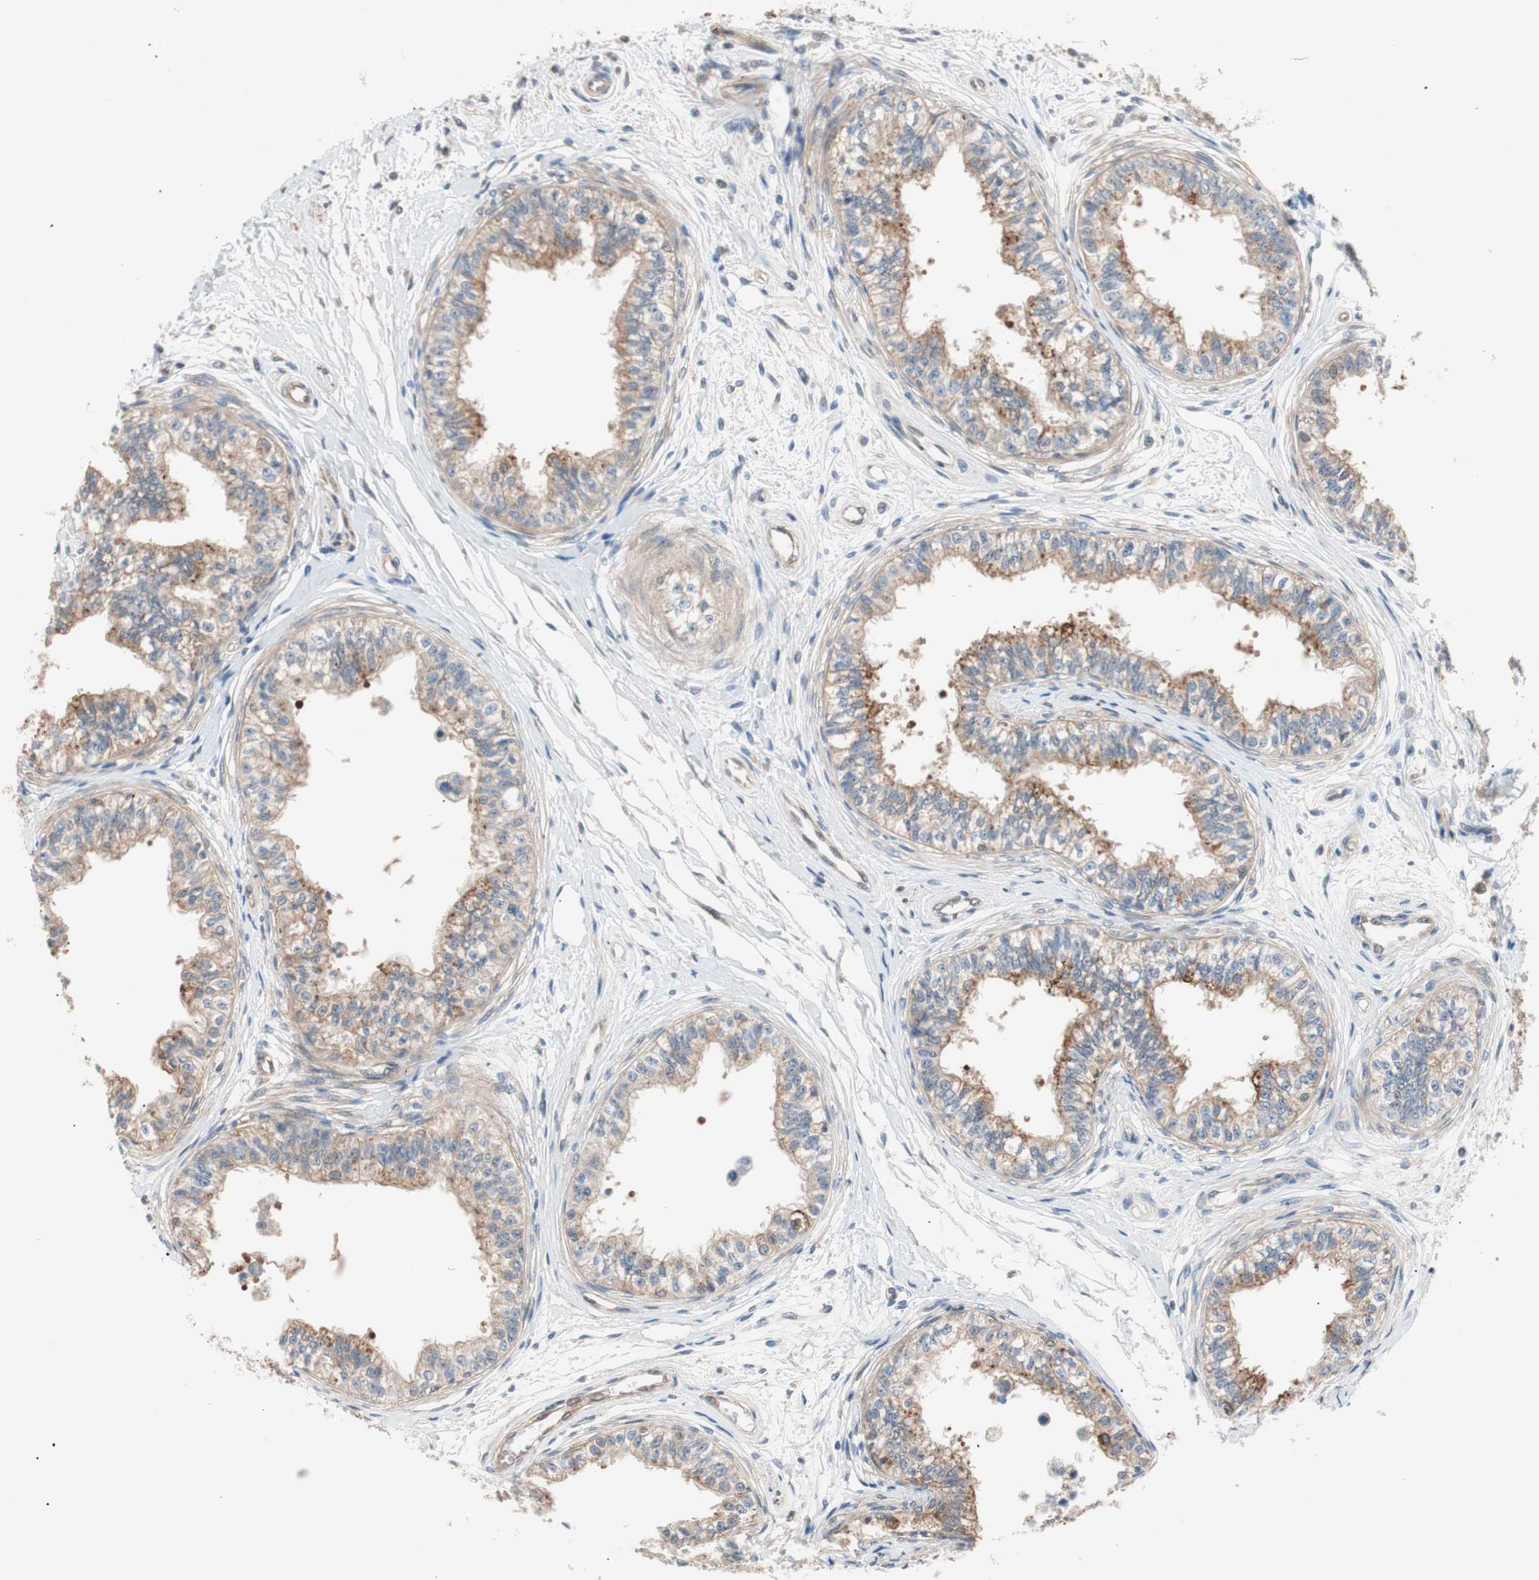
{"staining": {"intensity": "moderate", "quantity": "25%-75%", "location": "cytoplasmic/membranous"}, "tissue": "epididymis", "cell_type": "Glandular cells", "image_type": "normal", "snomed": [{"axis": "morphology", "description": "Normal tissue, NOS"}, {"axis": "morphology", "description": "Adenocarcinoma, metastatic, NOS"}, {"axis": "topography", "description": "Testis"}, {"axis": "topography", "description": "Epididymis"}], "caption": "A micrograph of epididymis stained for a protein reveals moderate cytoplasmic/membranous brown staining in glandular cells. (DAB IHC, brown staining for protein, blue staining for nuclei).", "gene": "SMG1", "patient": {"sex": "male", "age": 26}}